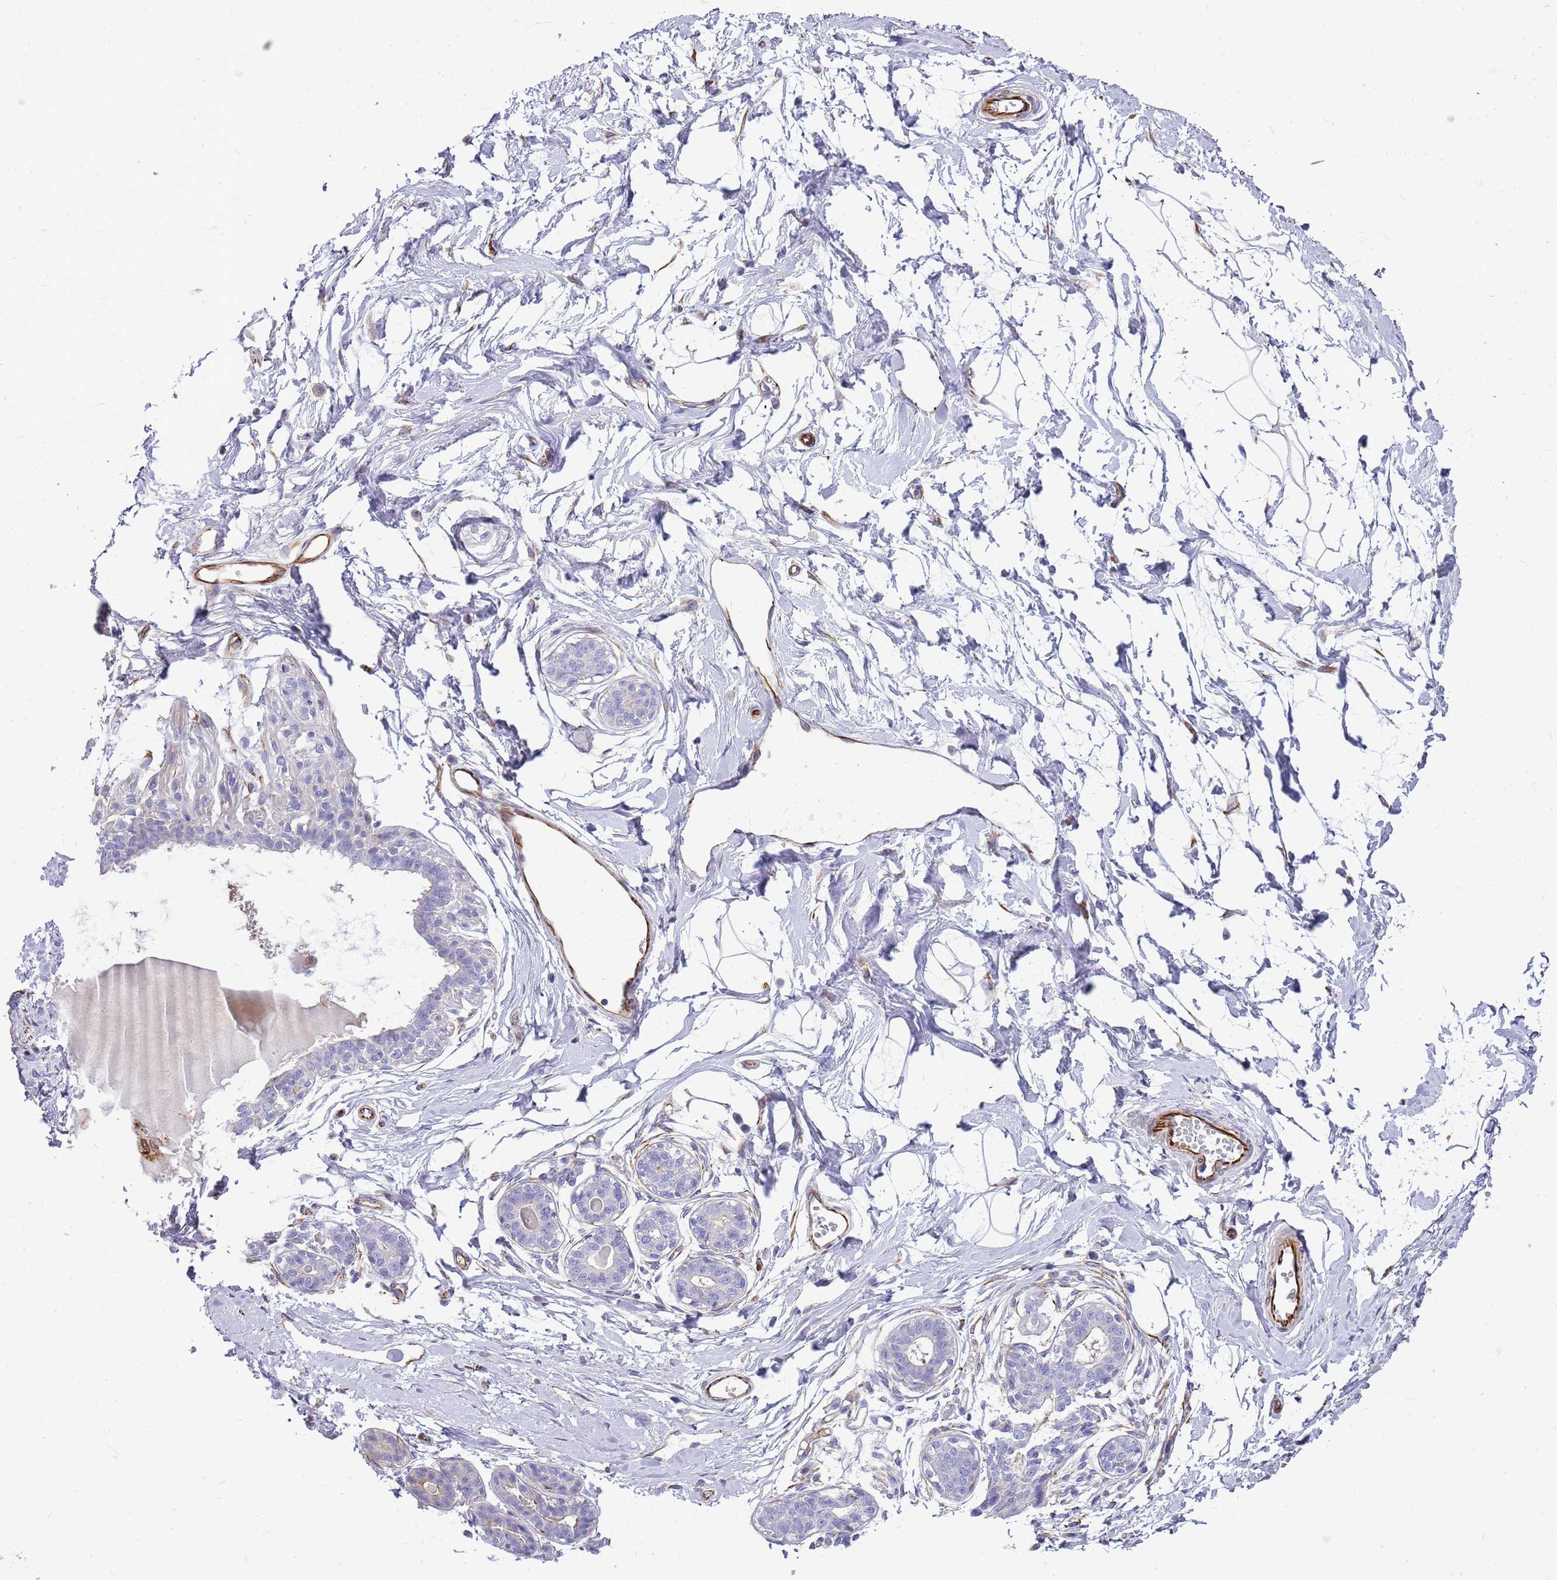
{"staining": {"intensity": "negative", "quantity": "none", "location": "none"}, "tissue": "breast", "cell_type": "Adipocytes", "image_type": "normal", "snomed": [{"axis": "morphology", "description": "Normal tissue, NOS"}, {"axis": "topography", "description": "Breast"}], "caption": "DAB (3,3'-diaminobenzidine) immunohistochemical staining of unremarkable human breast demonstrates no significant expression in adipocytes.", "gene": "ZDHHC1", "patient": {"sex": "female", "age": 45}}